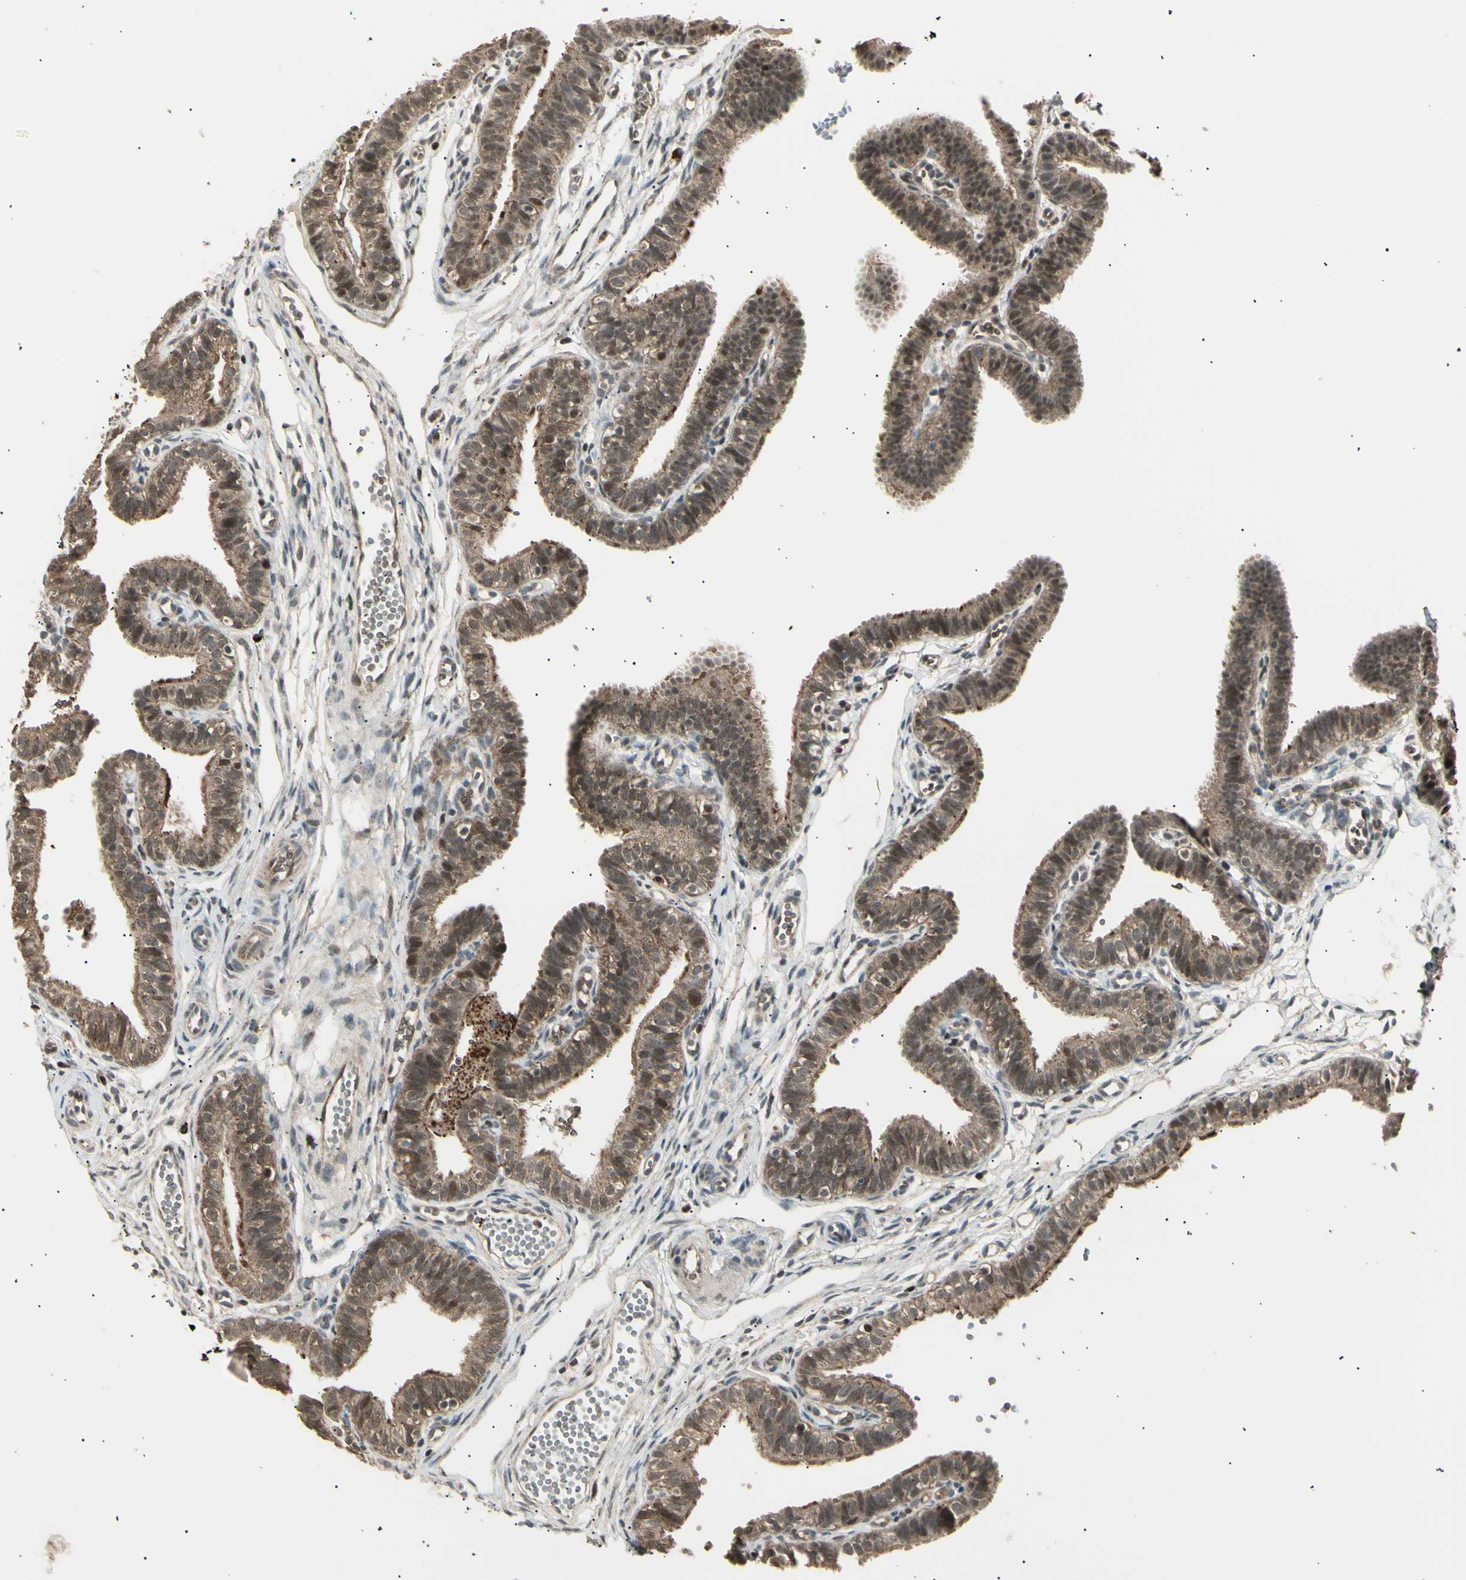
{"staining": {"intensity": "weak", "quantity": ">75%", "location": "cytoplasmic/membranous,nuclear"}, "tissue": "fallopian tube", "cell_type": "Glandular cells", "image_type": "normal", "snomed": [{"axis": "morphology", "description": "Normal tissue, NOS"}, {"axis": "topography", "description": "Fallopian tube"}, {"axis": "topography", "description": "Placenta"}], "caption": "A low amount of weak cytoplasmic/membranous,nuclear positivity is identified in approximately >75% of glandular cells in benign fallopian tube. (Brightfield microscopy of DAB IHC at high magnification).", "gene": "NUAK2", "patient": {"sex": "female", "age": 34}}